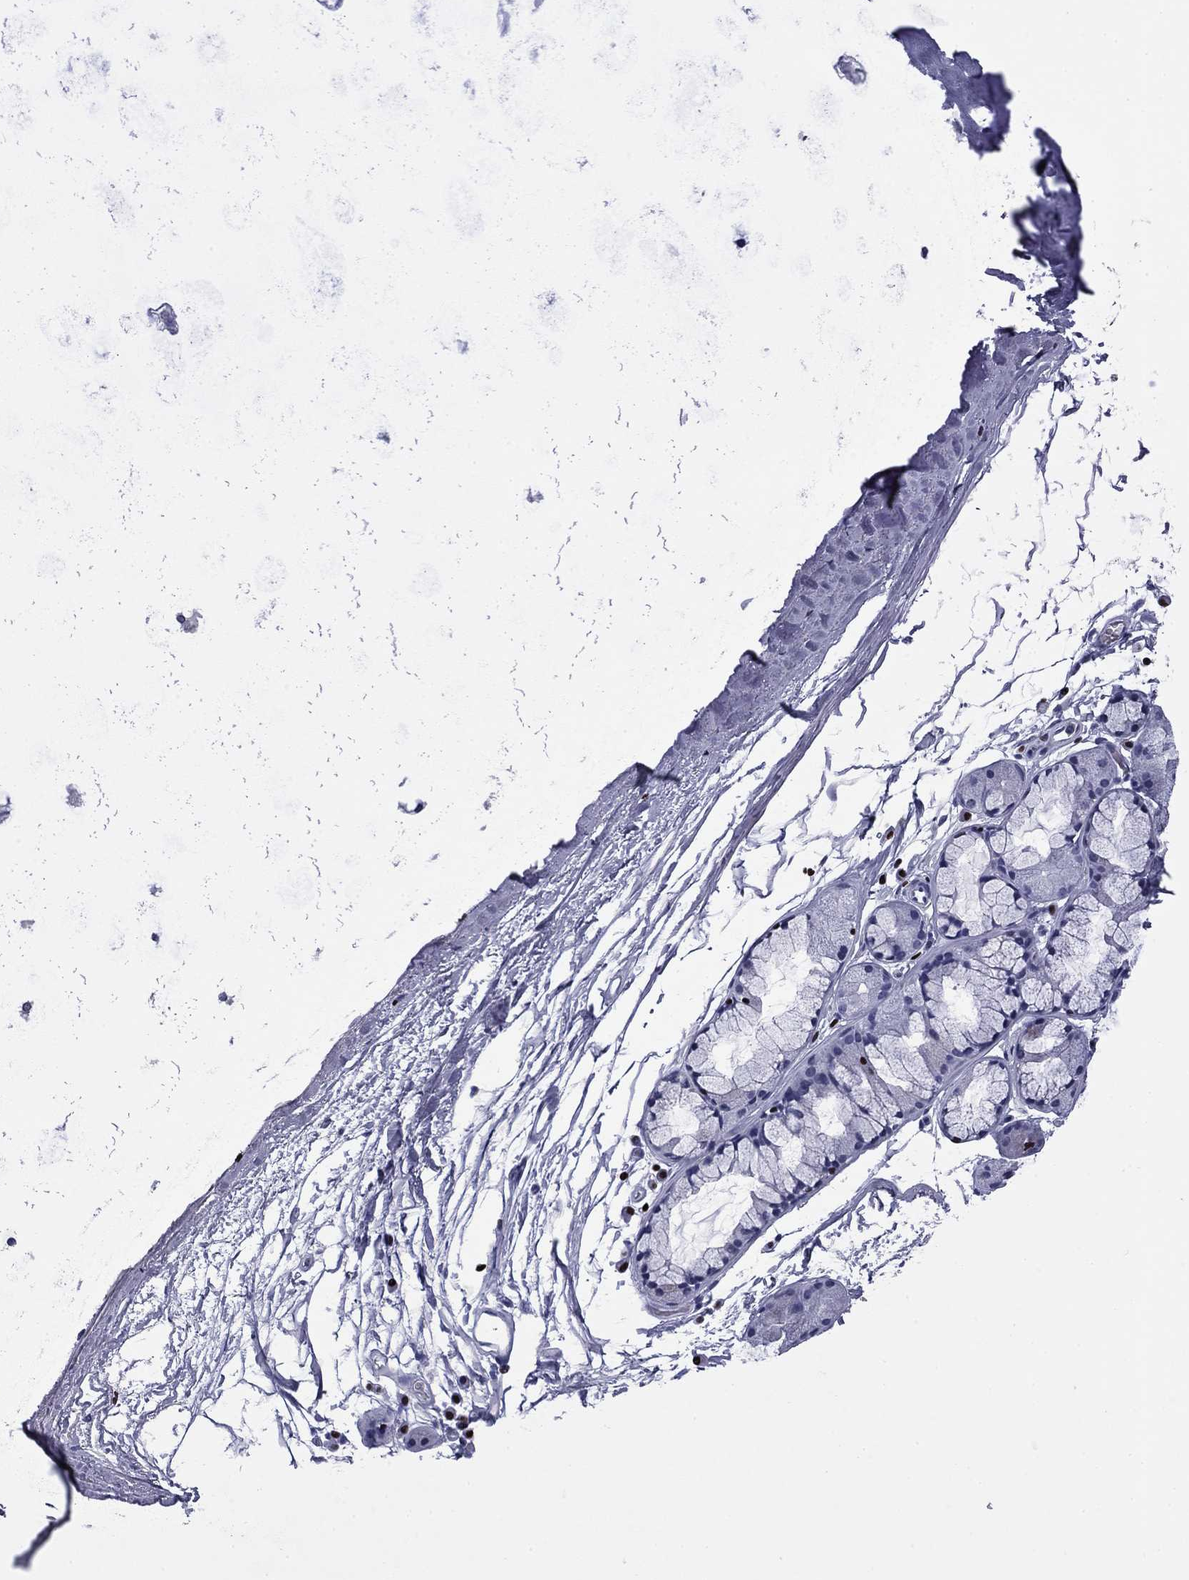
{"staining": {"intensity": "negative", "quantity": "none", "location": "none"}, "tissue": "soft tissue", "cell_type": "Chondrocytes", "image_type": "normal", "snomed": [{"axis": "morphology", "description": "Normal tissue, NOS"}, {"axis": "topography", "description": "Lymph node"}, {"axis": "topography", "description": "Bronchus"}], "caption": "A micrograph of human soft tissue is negative for staining in chondrocytes. The staining is performed using DAB (3,3'-diaminobenzidine) brown chromogen with nuclei counter-stained in using hematoxylin.", "gene": "IKZF3", "patient": {"sex": "female", "age": 70}}